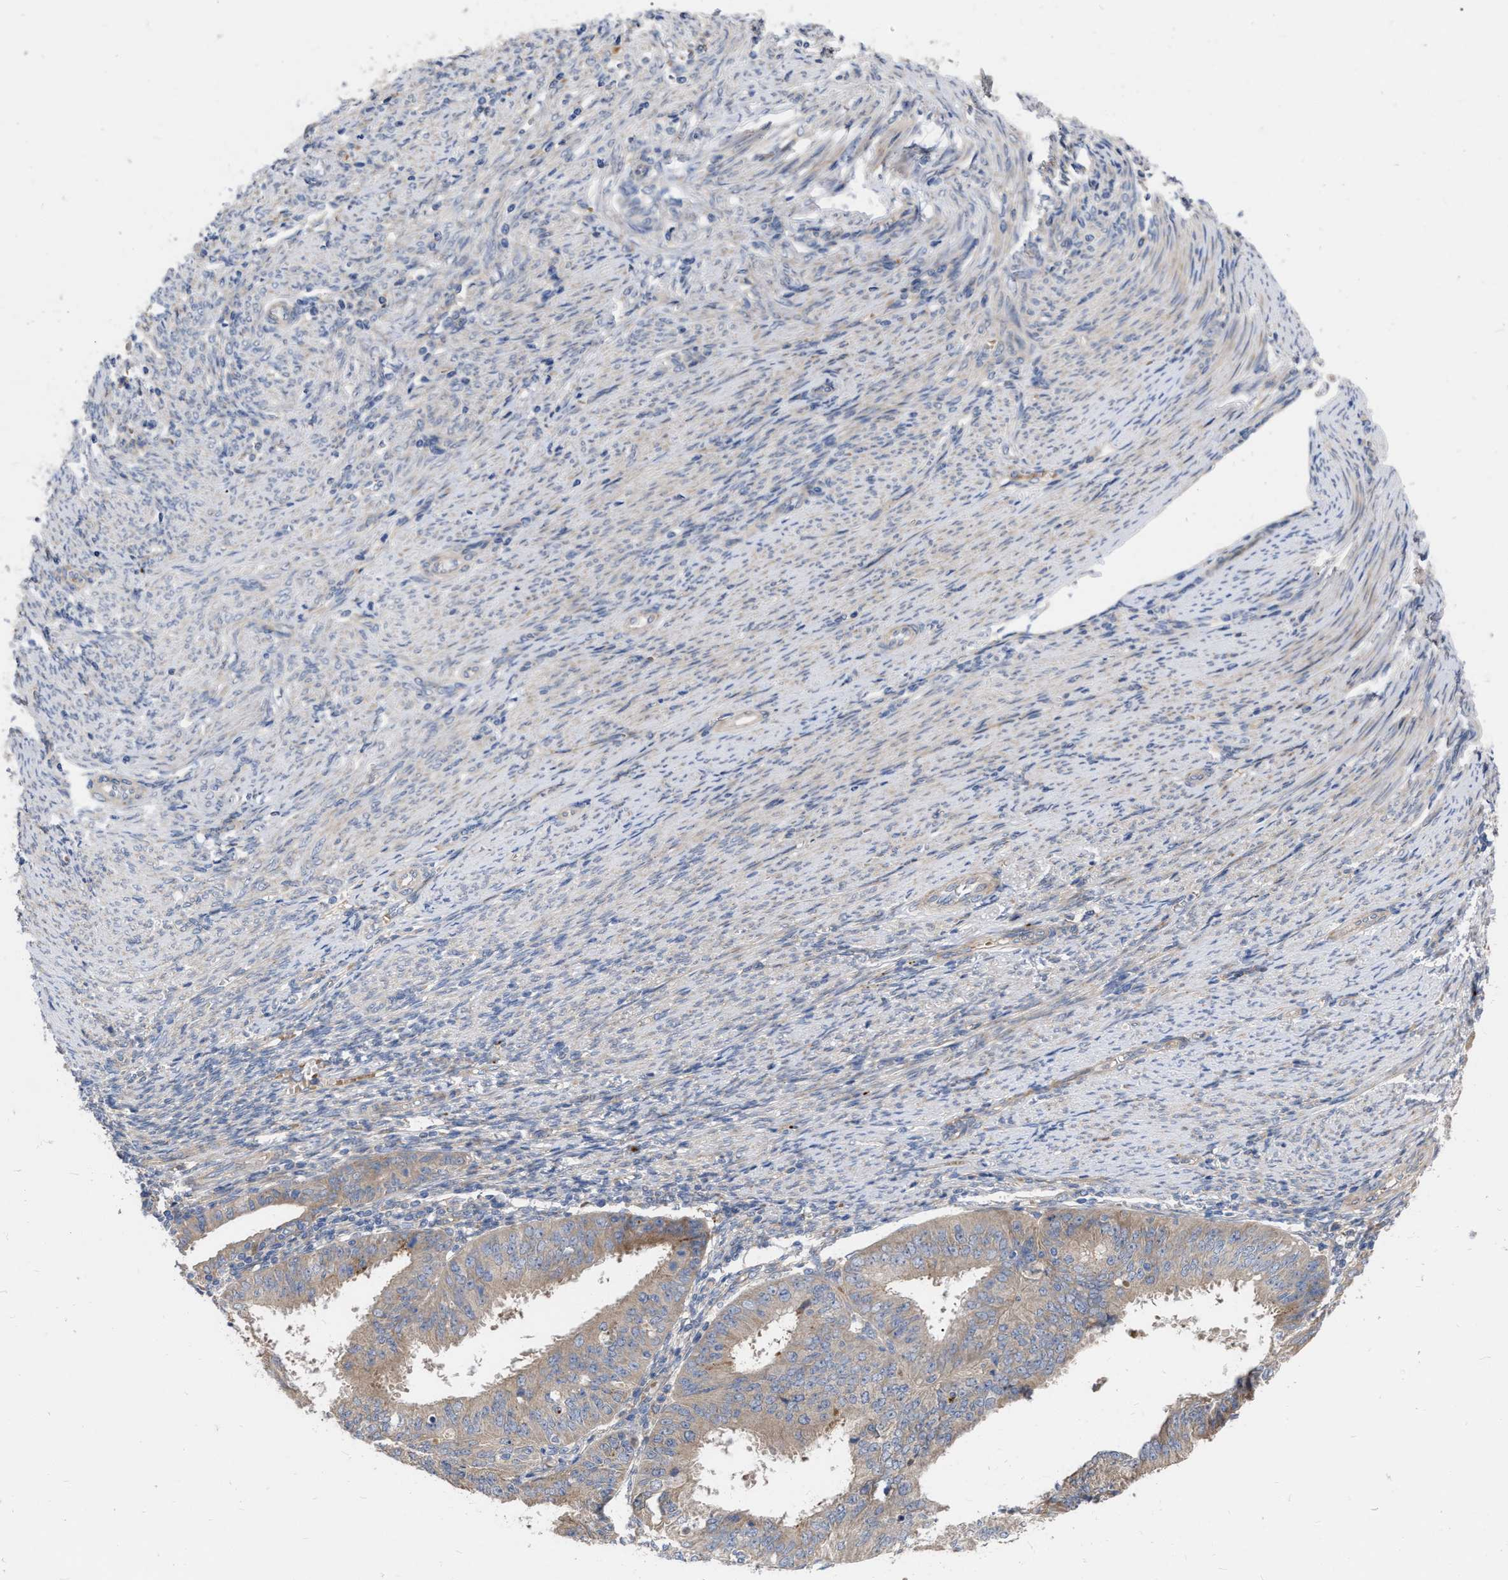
{"staining": {"intensity": "weak", "quantity": ">75%", "location": "cytoplasmic/membranous"}, "tissue": "endometrial cancer", "cell_type": "Tumor cells", "image_type": "cancer", "snomed": [{"axis": "morphology", "description": "Adenocarcinoma, NOS"}, {"axis": "topography", "description": "Endometrium"}], "caption": "High-magnification brightfield microscopy of endometrial adenocarcinoma stained with DAB (brown) and counterstained with hematoxylin (blue). tumor cells exhibit weak cytoplasmic/membranous expression is appreciated in approximately>75% of cells.", "gene": "MLST8", "patient": {"sex": "female", "age": 42}}